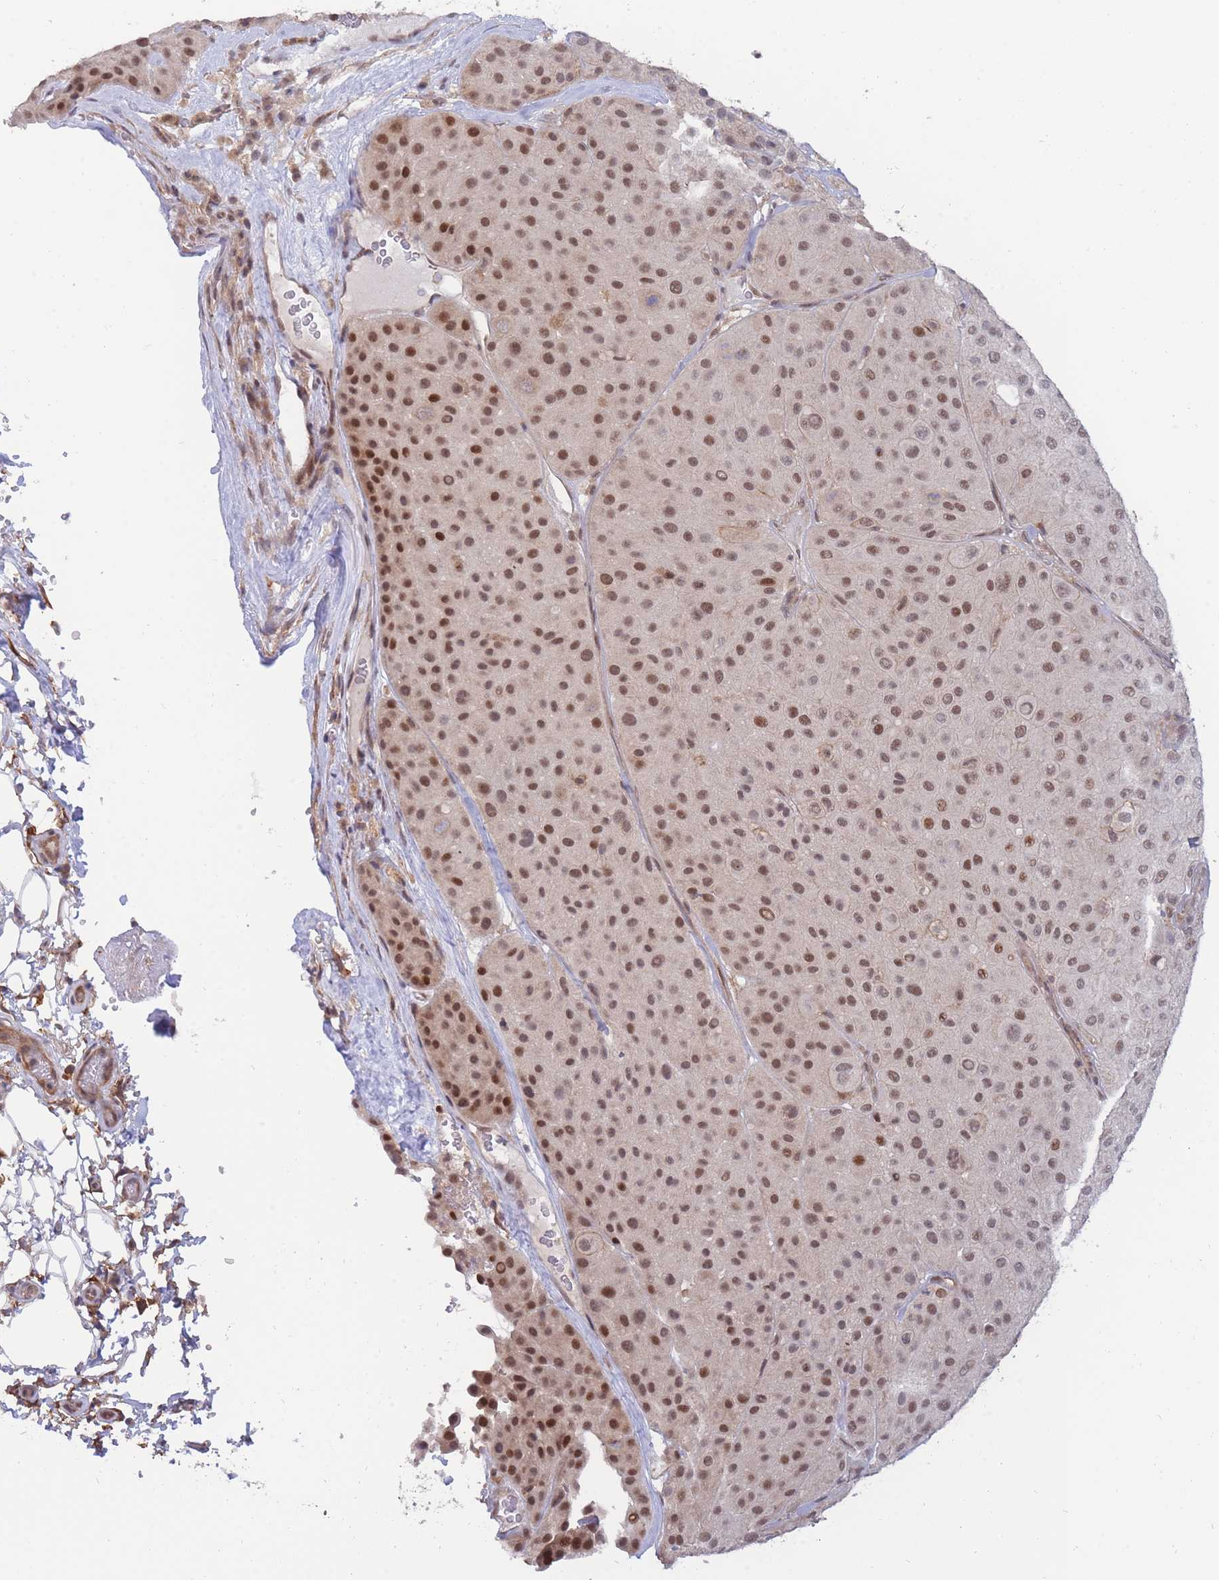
{"staining": {"intensity": "strong", "quantity": ">75%", "location": "nuclear"}, "tissue": "melanoma", "cell_type": "Tumor cells", "image_type": "cancer", "snomed": [{"axis": "morphology", "description": "Malignant melanoma, Metastatic site"}, {"axis": "topography", "description": "Smooth muscle"}], "caption": "Human melanoma stained with a protein marker exhibits strong staining in tumor cells.", "gene": "BOD1L1", "patient": {"sex": "male", "age": 41}}